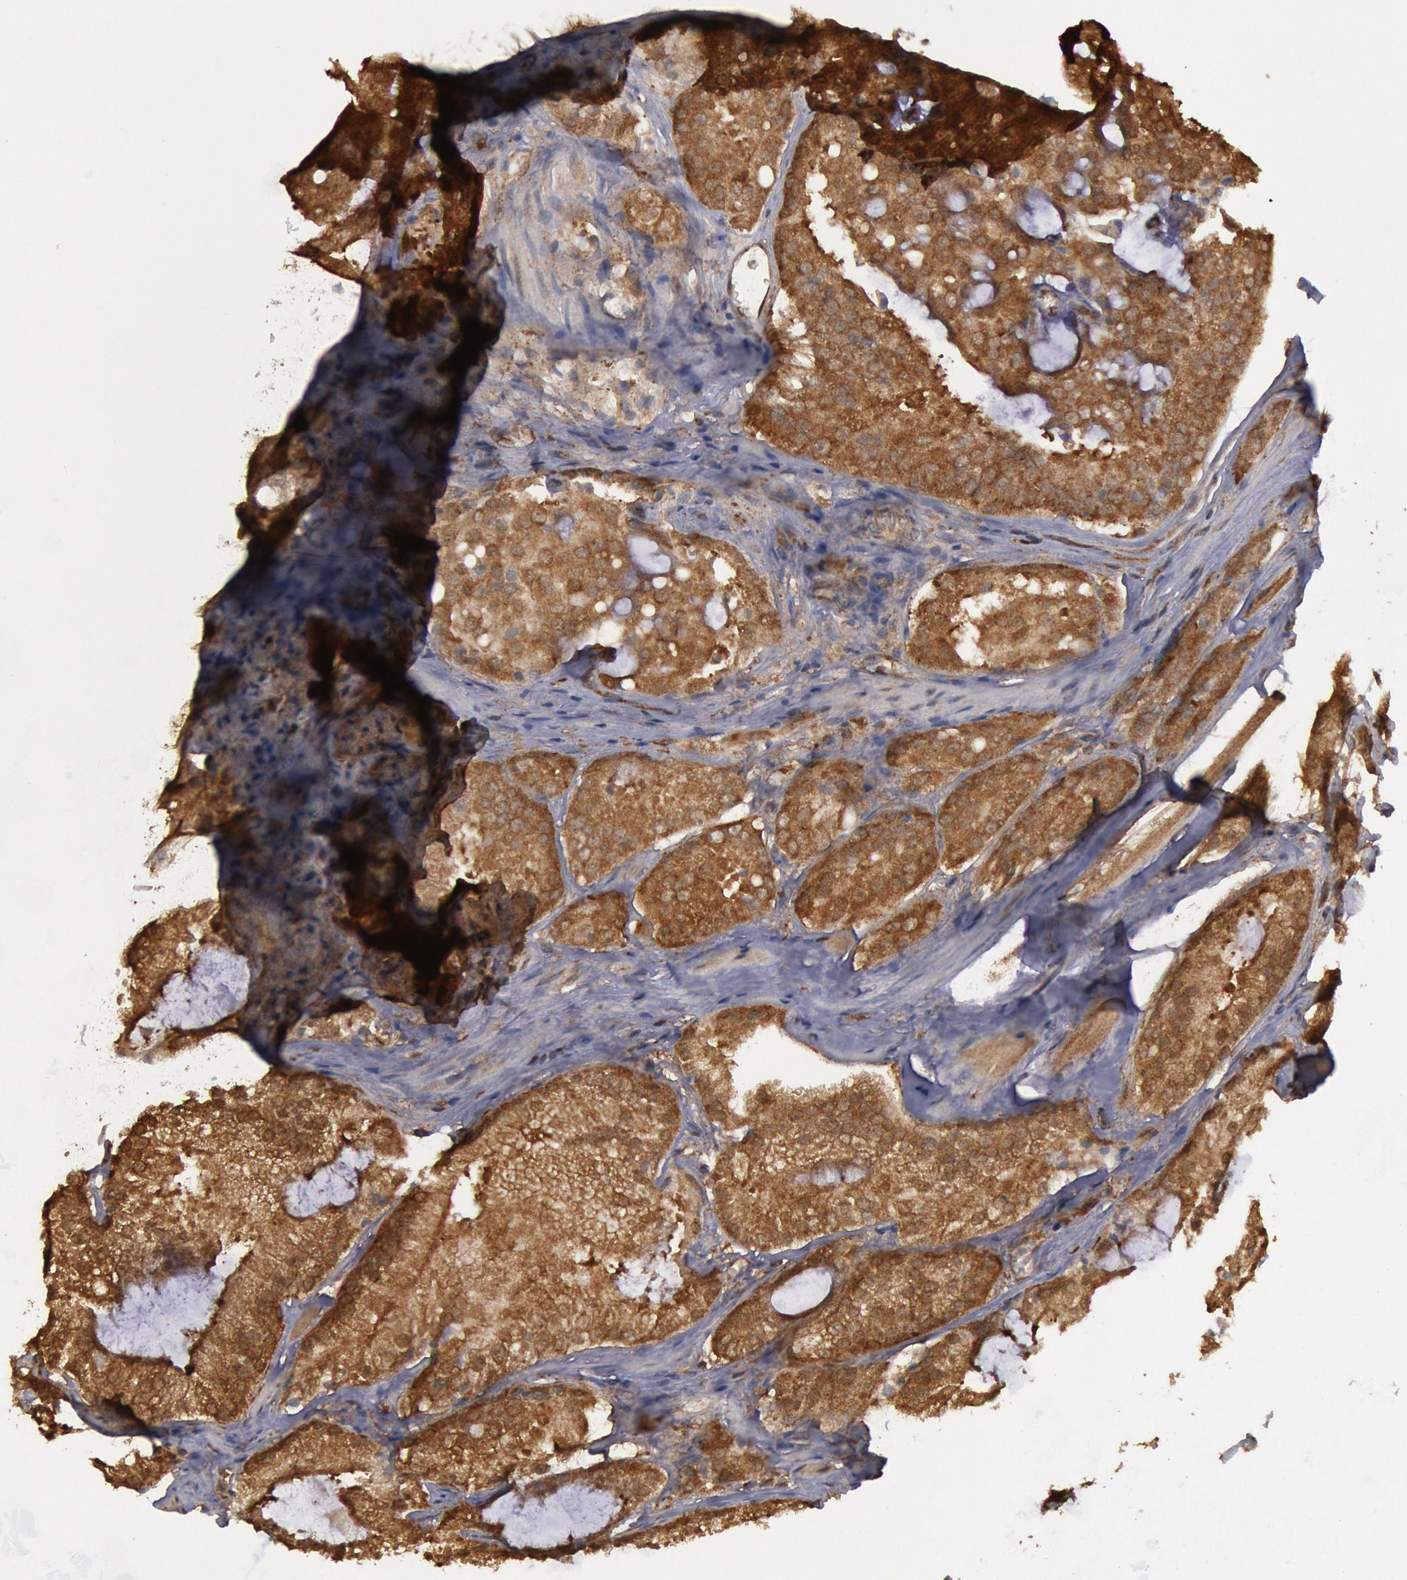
{"staining": {"intensity": "moderate", "quantity": ">75%", "location": "cytoplasmic/membranous"}, "tissue": "prostate cancer", "cell_type": "Tumor cells", "image_type": "cancer", "snomed": [{"axis": "morphology", "description": "Adenocarcinoma, Medium grade"}, {"axis": "topography", "description": "Prostate"}], "caption": "Approximately >75% of tumor cells in human prostate cancer (adenocarcinoma (medium-grade)) reveal moderate cytoplasmic/membranous protein positivity as visualized by brown immunohistochemical staining.", "gene": "USP14", "patient": {"sex": "male", "age": 60}}